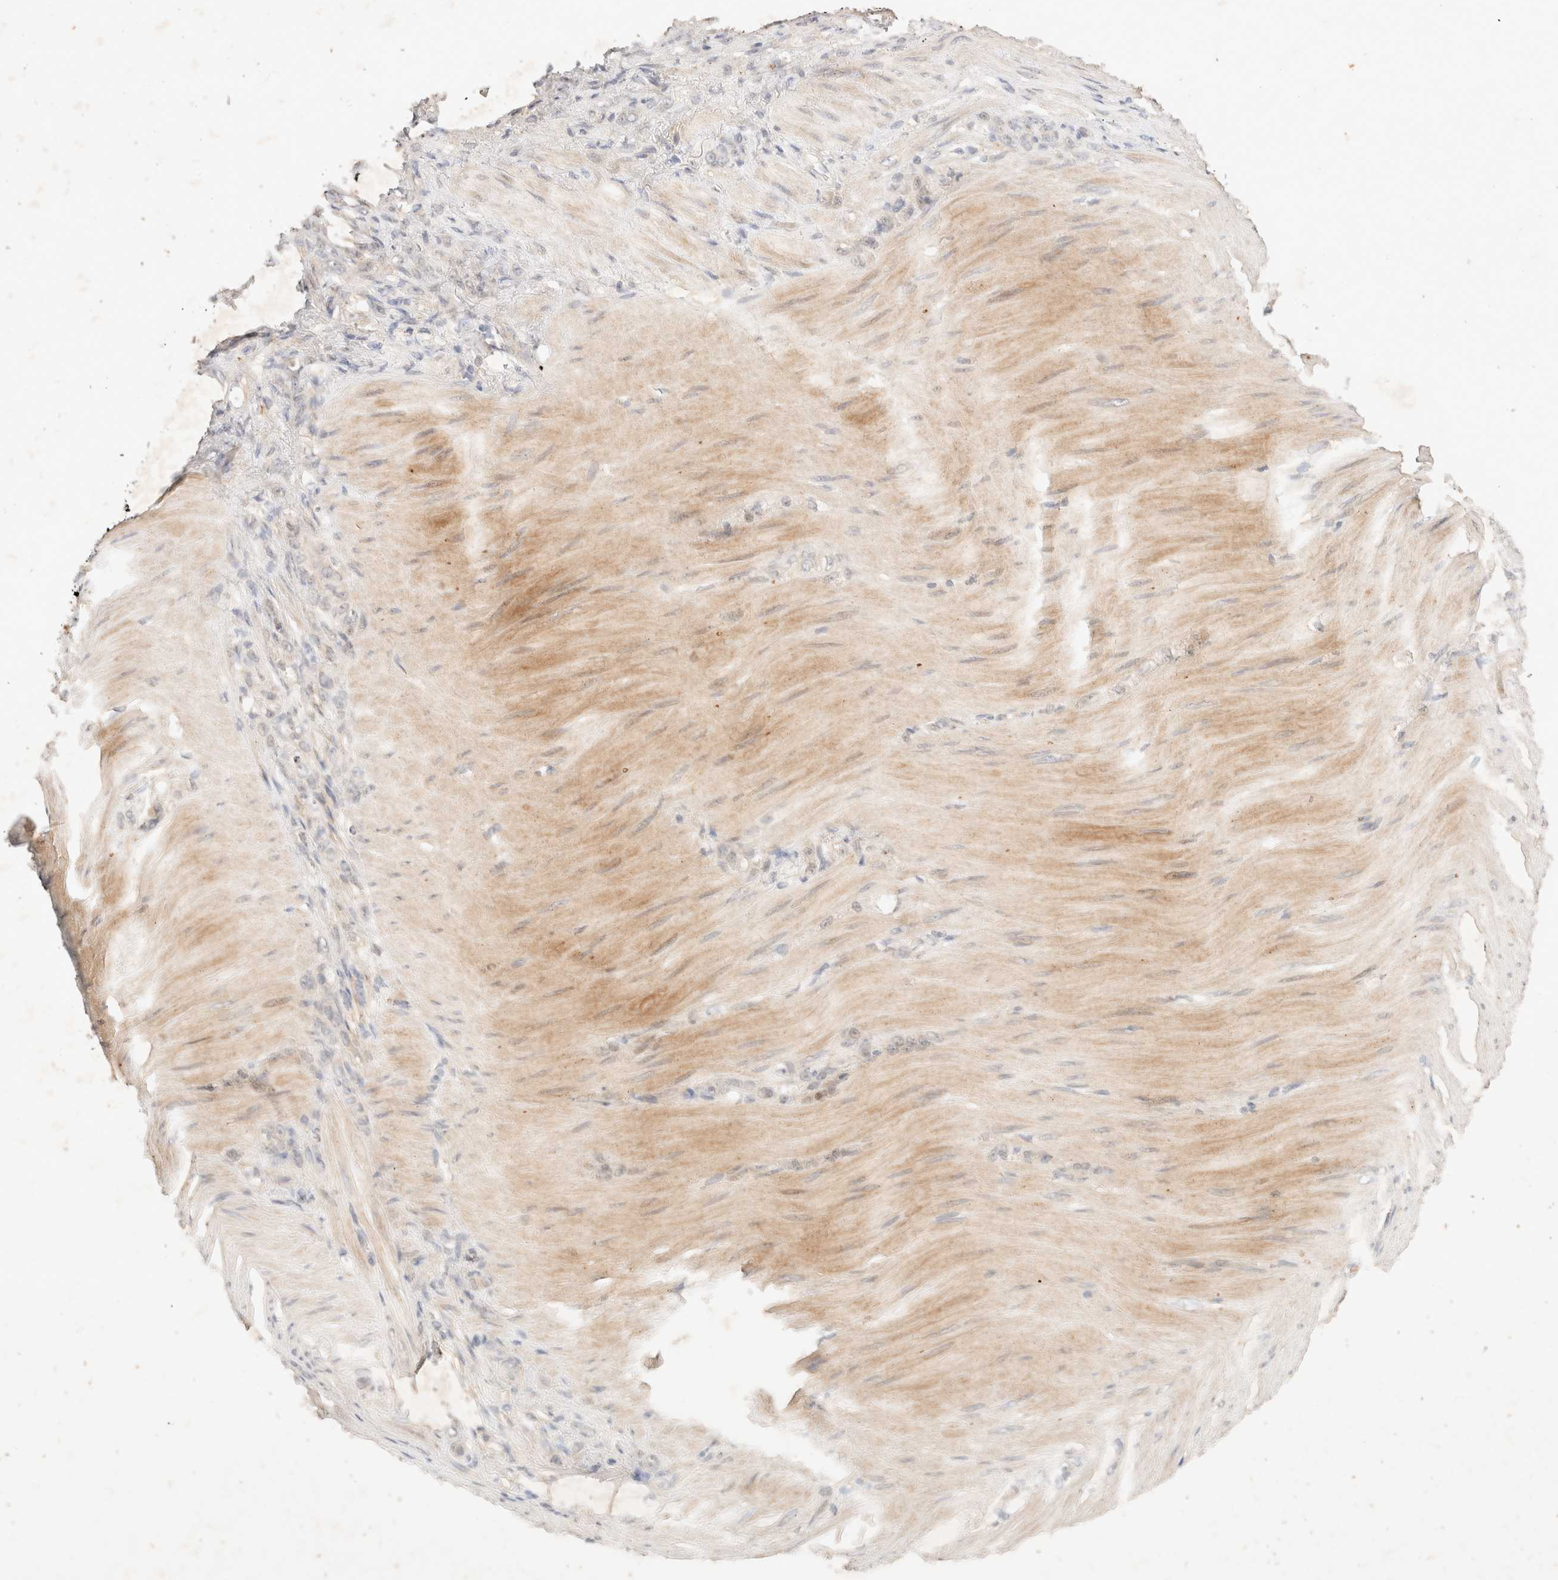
{"staining": {"intensity": "negative", "quantity": "none", "location": "none"}, "tissue": "stomach cancer", "cell_type": "Tumor cells", "image_type": "cancer", "snomed": [{"axis": "morphology", "description": "Normal tissue, NOS"}, {"axis": "morphology", "description": "Adenocarcinoma, NOS"}, {"axis": "topography", "description": "Stomach"}], "caption": "Immunohistochemistry (IHC) of human stomach cancer (adenocarcinoma) exhibits no expression in tumor cells.", "gene": "SARM1", "patient": {"sex": "male", "age": 82}}